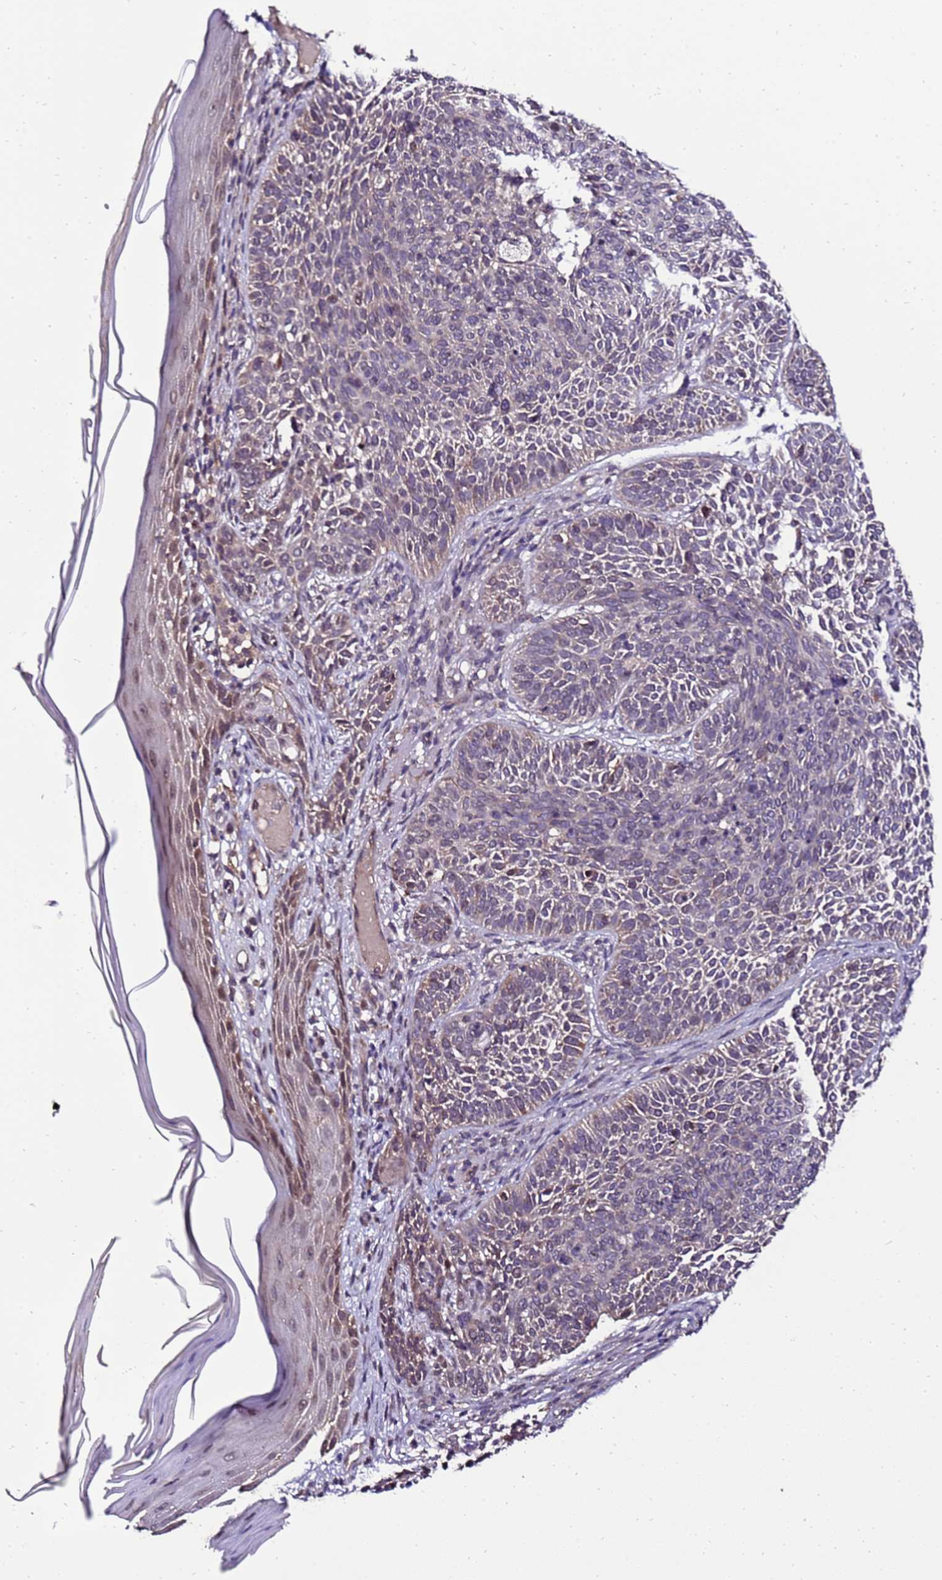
{"staining": {"intensity": "weak", "quantity": "25%-75%", "location": "cytoplasmic/membranous"}, "tissue": "skin cancer", "cell_type": "Tumor cells", "image_type": "cancer", "snomed": [{"axis": "morphology", "description": "Basal cell carcinoma"}, {"axis": "topography", "description": "Skin"}], "caption": "An IHC image of neoplastic tissue is shown. Protein staining in brown shows weak cytoplasmic/membranous positivity in skin cancer within tumor cells.", "gene": "ZNF329", "patient": {"sex": "male", "age": 85}}